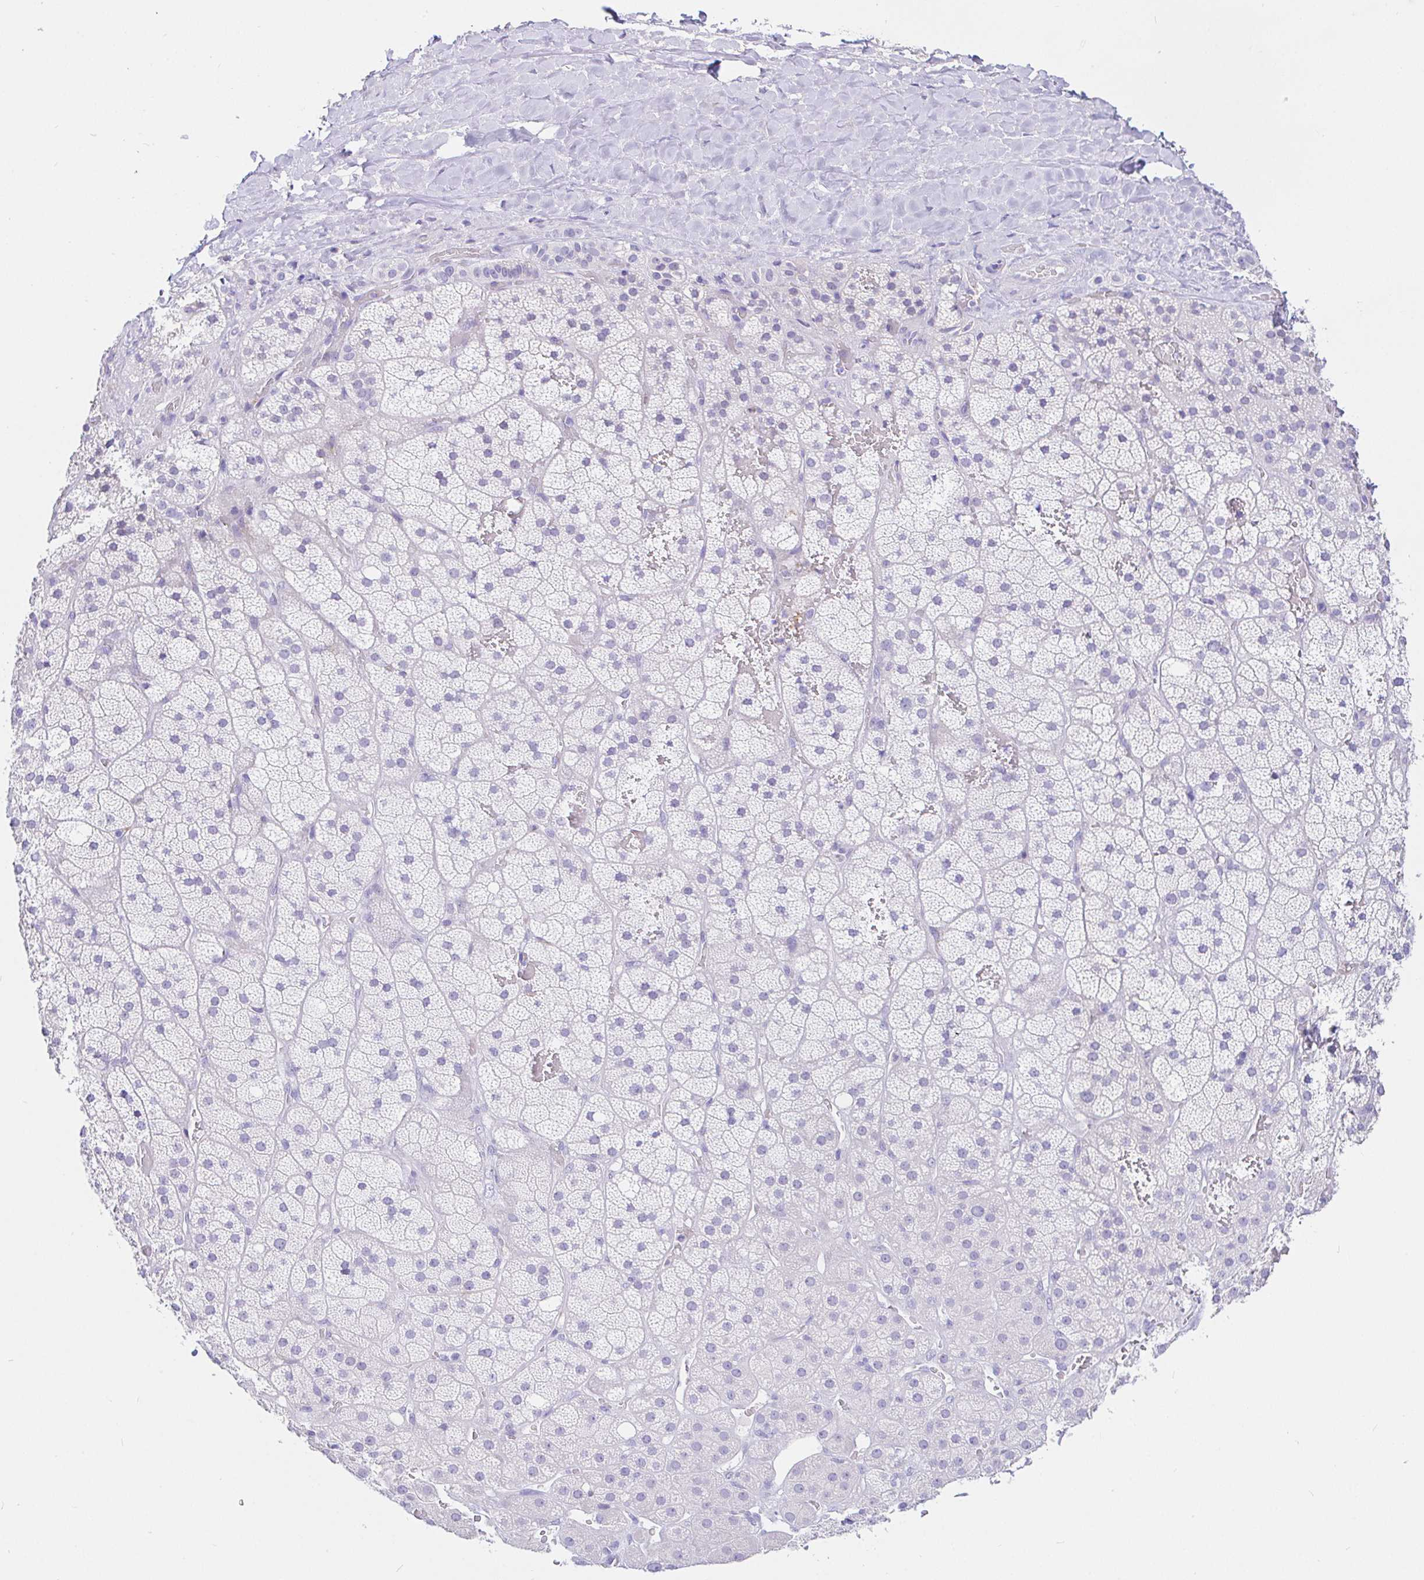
{"staining": {"intensity": "negative", "quantity": "none", "location": "none"}, "tissue": "adrenal gland", "cell_type": "Glandular cells", "image_type": "normal", "snomed": [{"axis": "morphology", "description": "Normal tissue, NOS"}, {"axis": "topography", "description": "Adrenal gland"}], "caption": "This is a image of IHC staining of normal adrenal gland, which shows no expression in glandular cells. (DAB immunohistochemistry with hematoxylin counter stain).", "gene": "CCDC62", "patient": {"sex": "male", "age": 57}}